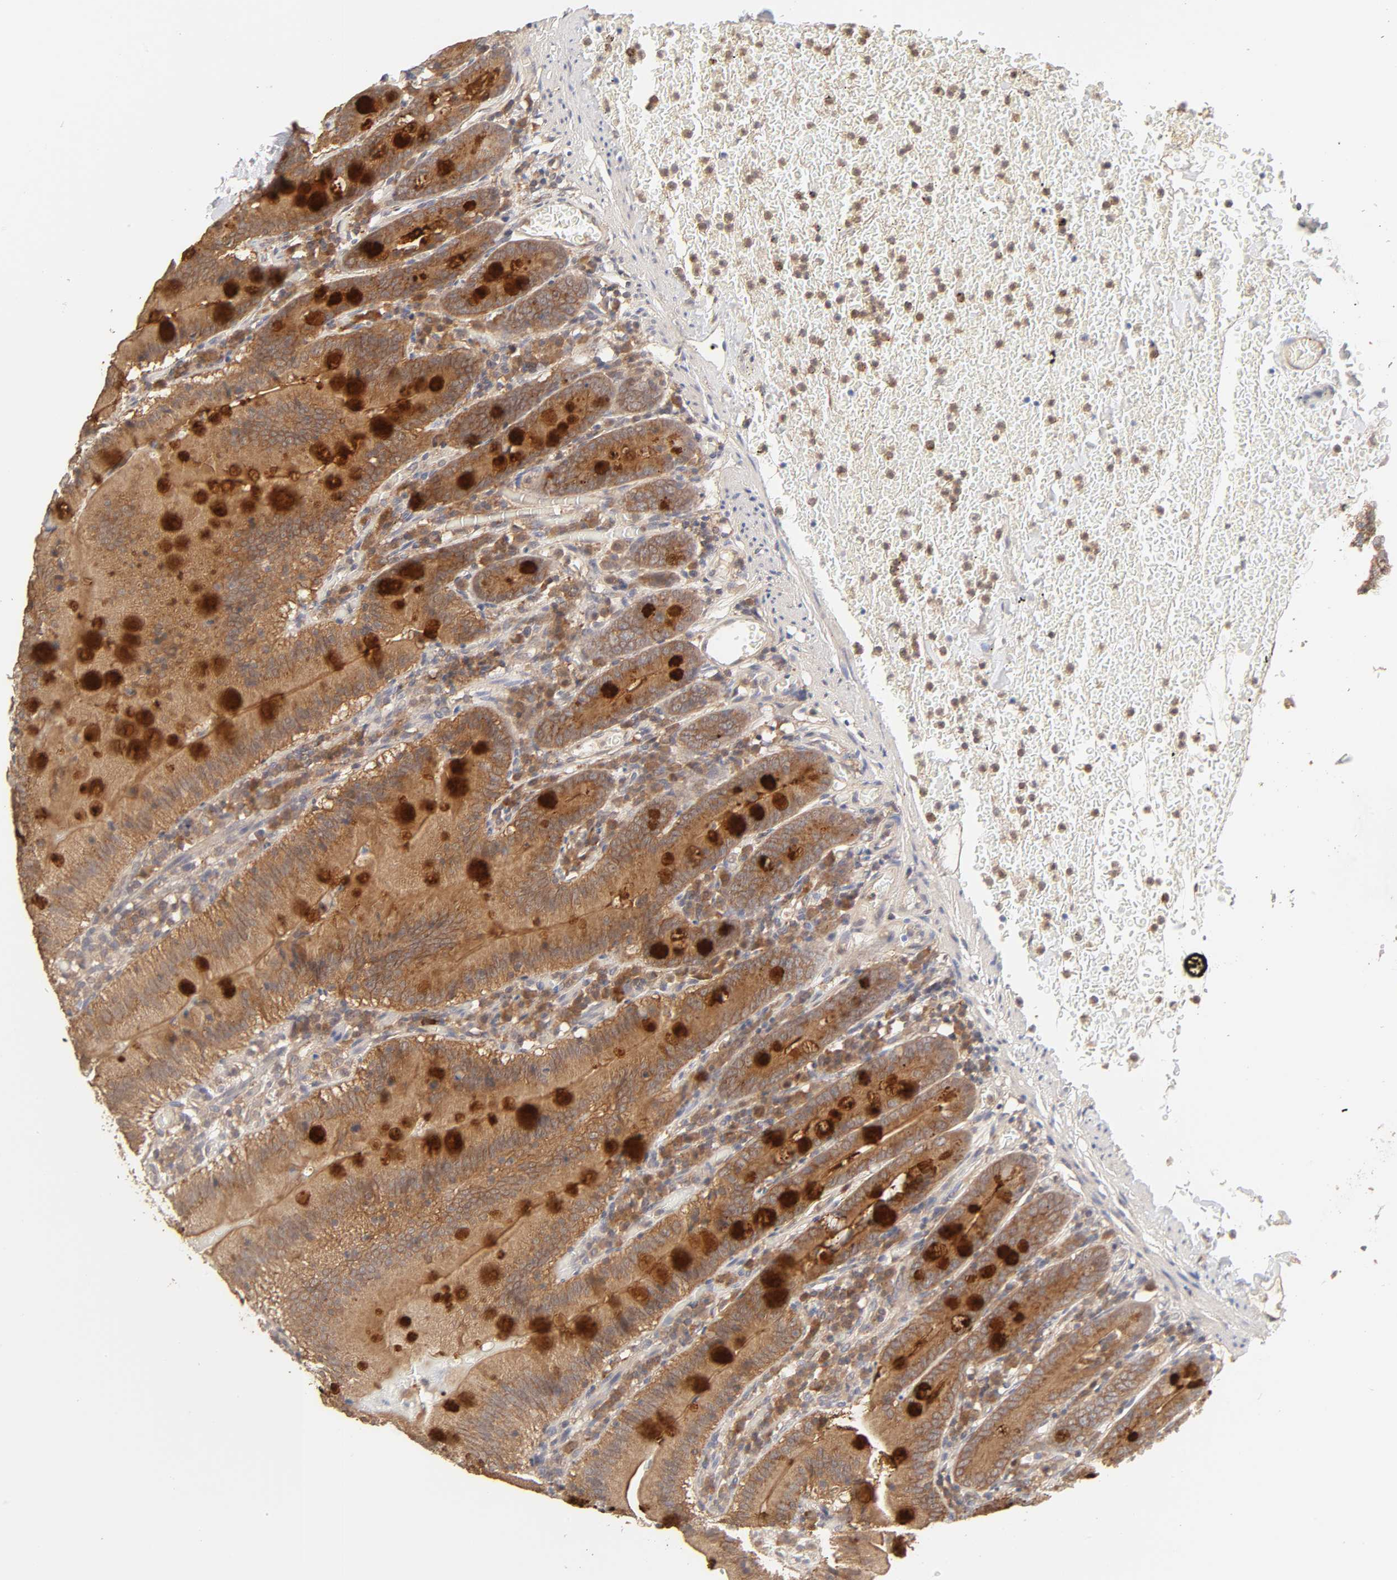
{"staining": {"intensity": "strong", "quantity": "25%-75%", "location": "cytoplasmic/membranous"}, "tissue": "small intestine", "cell_type": "Glandular cells", "image_type": "normal", "snomed": [{"axis": "morphology", "description": "Normal tissue, NOS"}, {"axis": "topography", "description": "Small intestine"}], "caption": "Normal small intestine was stained to show a protein in brown. There is high levels of strong cytoplasmic/membranous staining in about 25%-75% of glandular cells. (IHC, brightfield microscopy, high magnification).", "gene": "AP1G2", "patient": {"sex": "male", "age": 71}}